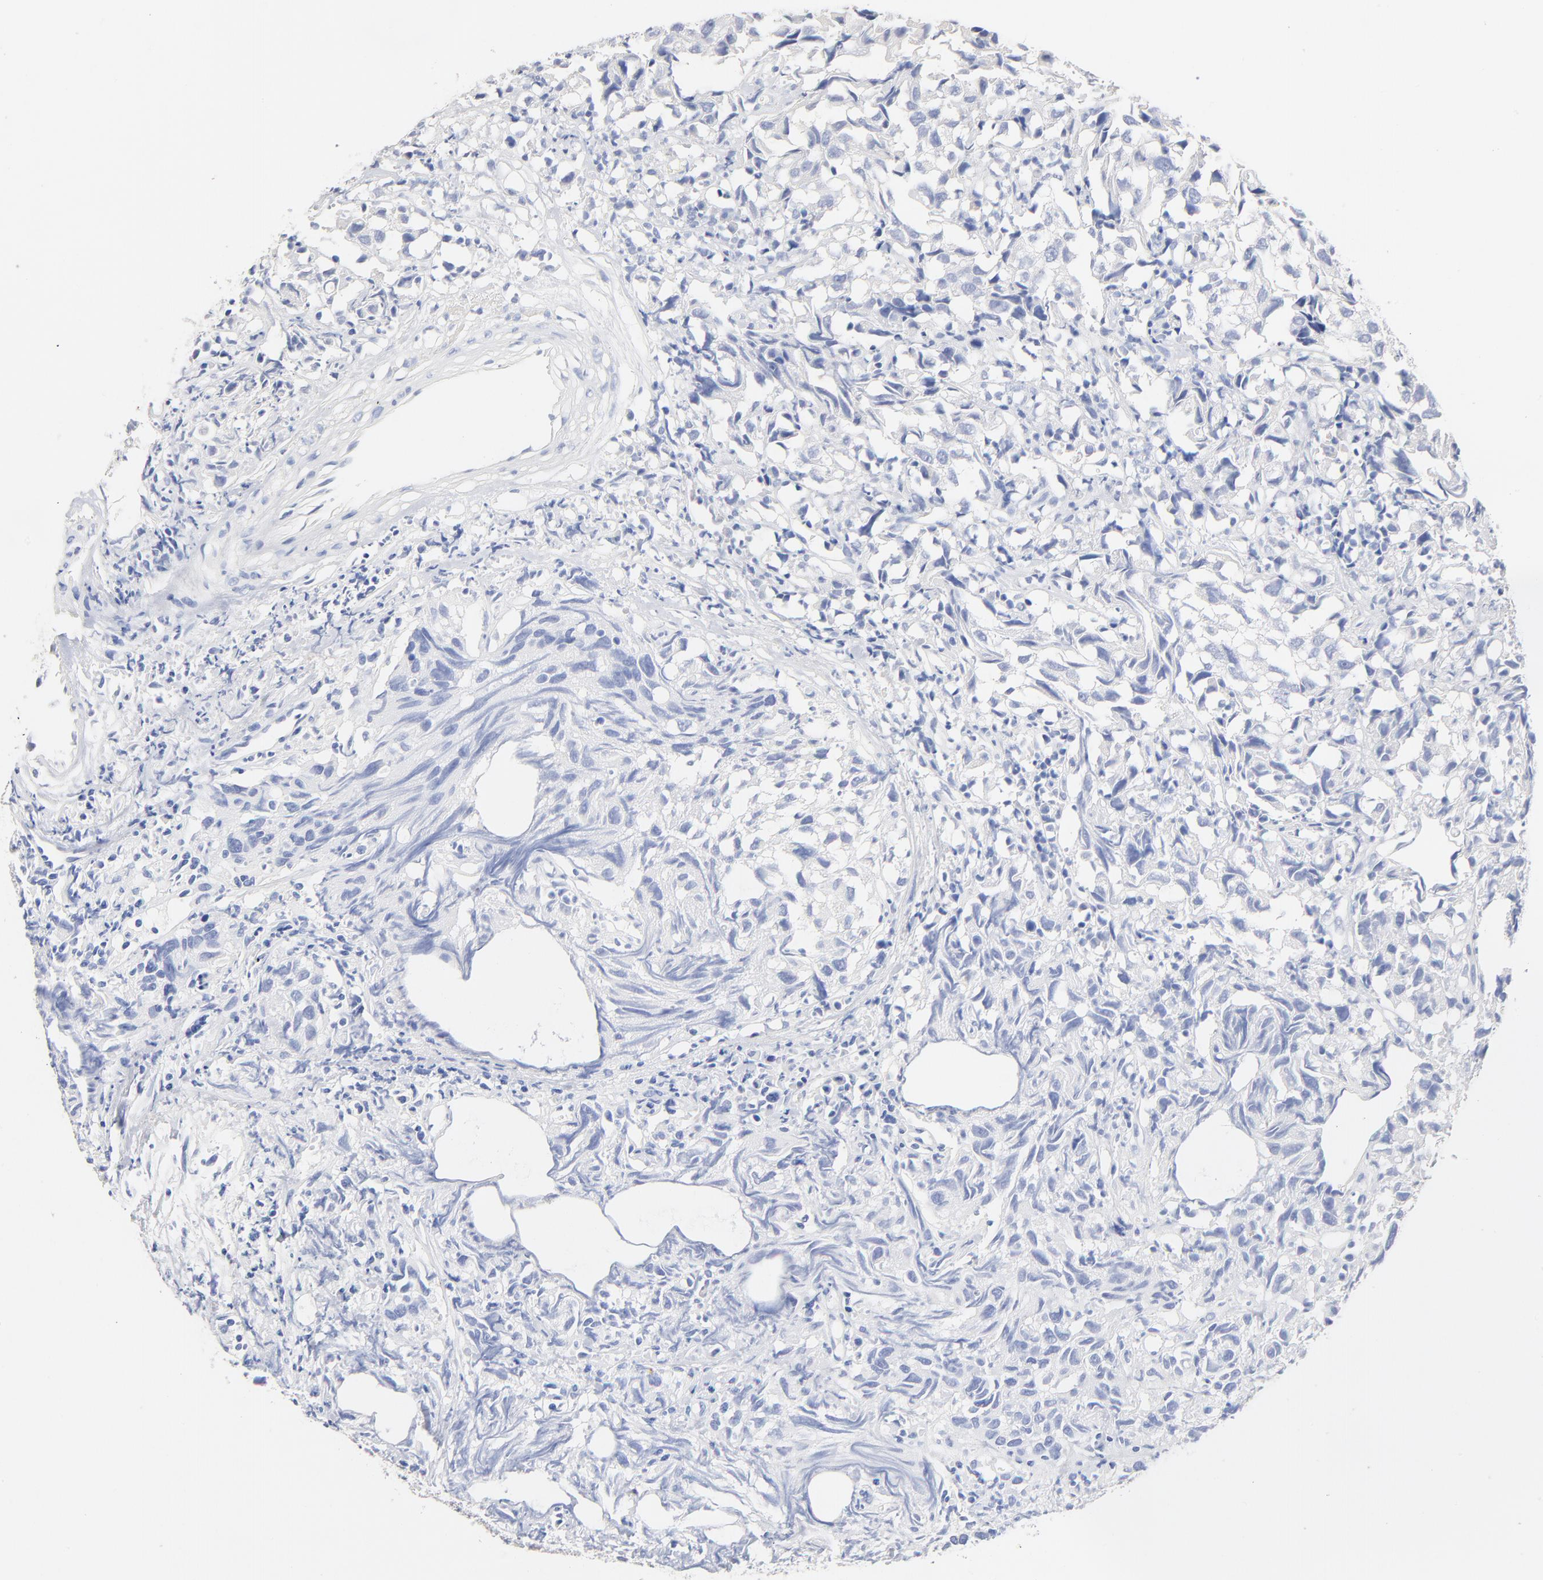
{"staining": {"intensity": "negative", "quantity": "none", "location": "none"}, "tissue": "urothelial cancer", "cell_type": "Tumor cells", "image_type": "cancer", "snomed": [{"axis": "morphology", "description": "Urothelial carcinoma, High grade"}, {"axis": "topography", "description": "Urinary bladder"}], "caption": "This is an IHC histopathology image of urothelial cancer. There is no positivity in tumor cells.", "gene": "CPS1", "patient": {"sex": "female", "age": 75}}